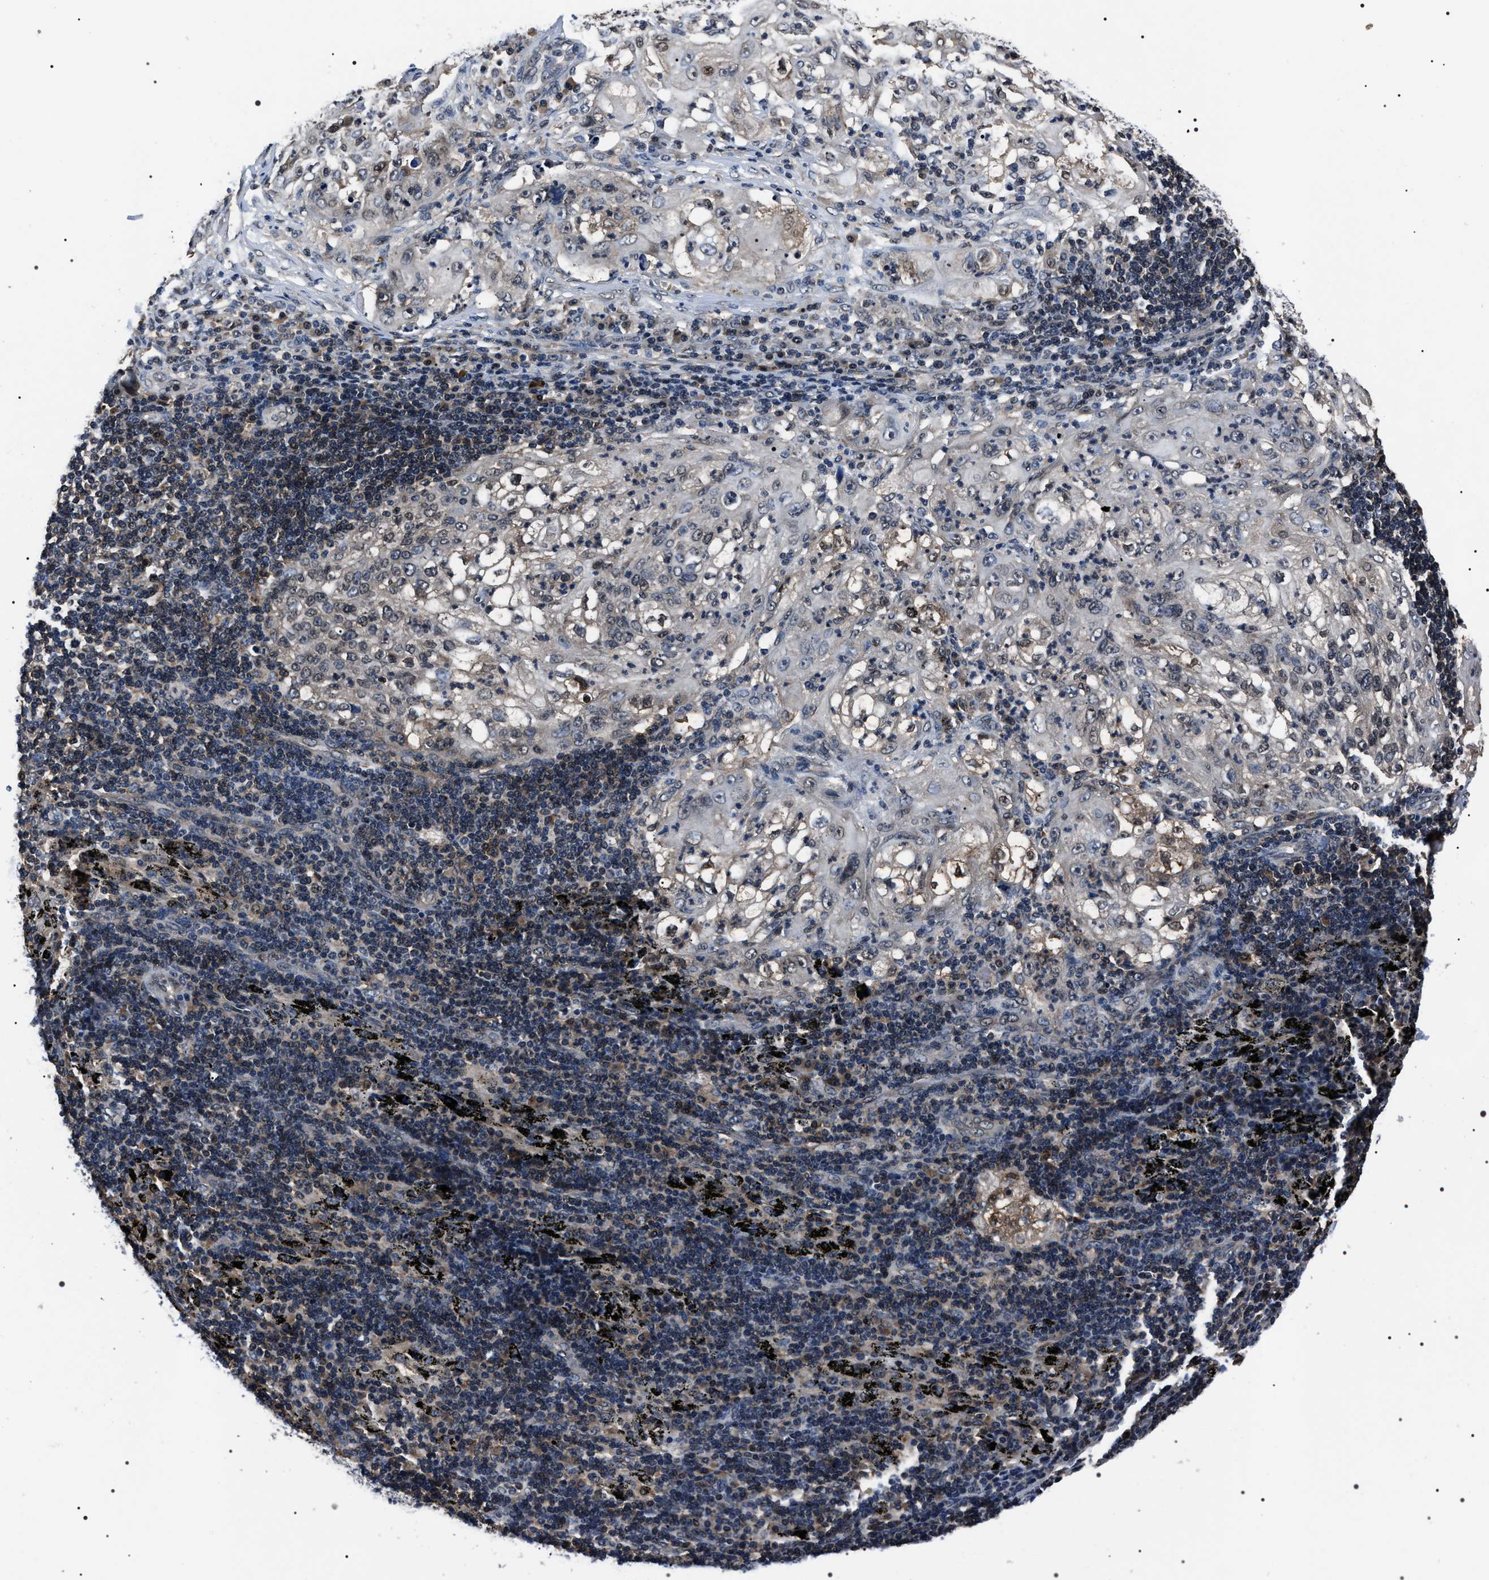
{"staining": {"intensity": "weak", "quantity": "<25%", "location": "nuclear"}, "tissue": "lung cancer", "cell_type": "Tumor cells", "image_type": "cancer", "snomed": [{"axis": "morphology", "description": "Inflammation, NOS"}, {"axis": "morphology", "description": "Squamous cell carcinoma, NOS"}, {"axis": "topography", "description": "Lymph node"}, {"axis": "topography", "description": "Soft tissue"}, {"axis": "topography", "description": "Lung"}], "caption": "The immunohistochemistry micrograph has no significant staining in tumor cells of lung squamous cell carcinoma tissue. The staining was performed using DAB (3,3'-diaminobenzidine) to visualize the protein expression in brown, while the nuclei were stained in blue with hematoxylin (Magnification: 20x).", "gene": "SIPA1", "patient": {"sex": "male", "age": 66}}